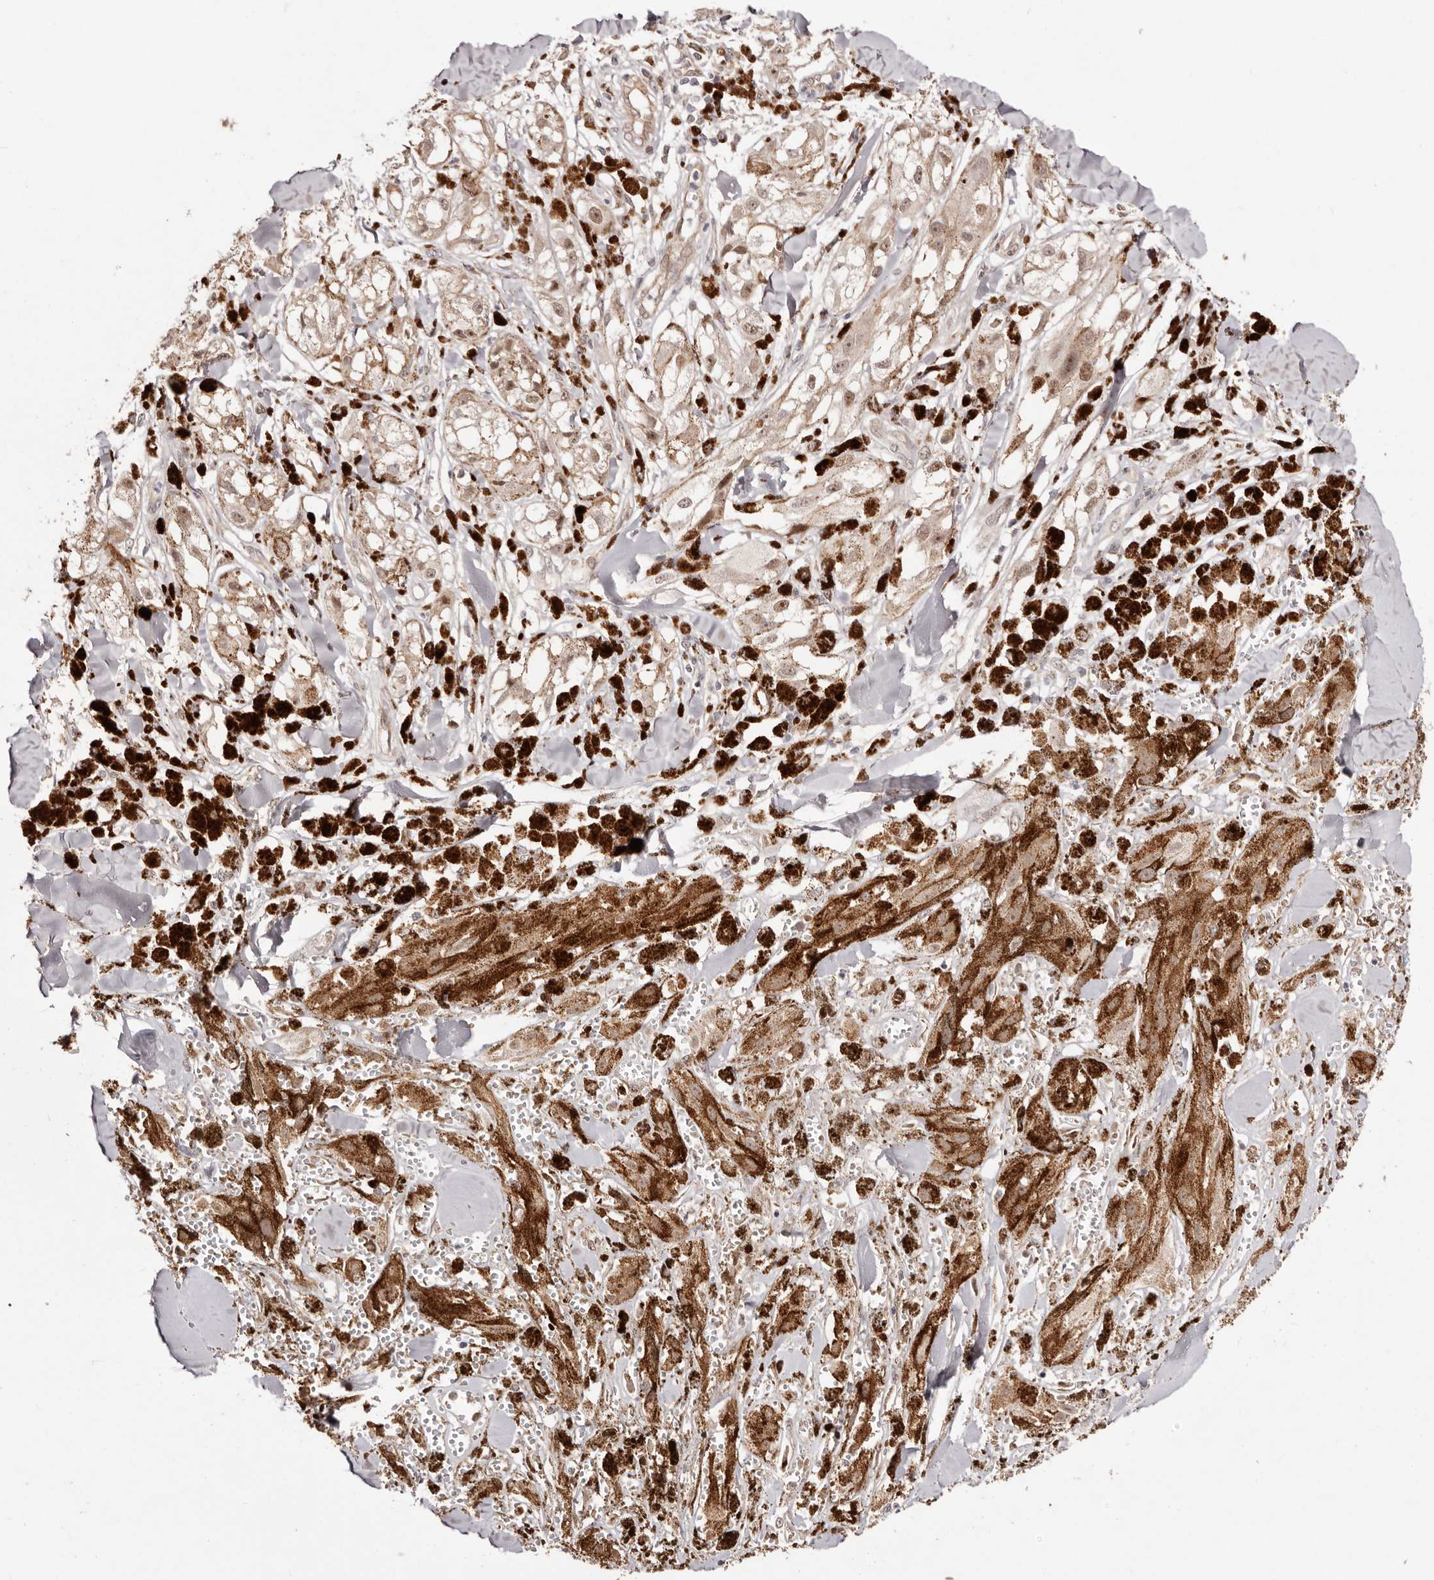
{"staining": {"intensity": "weak", "quantity": "<25%", "location": "nuclear"}, "tissue": "melanoma", "cell_type": "Tumor cells", "image_type": "cancer", "snomed": [{"axis": "morphology", "description": "Malignant melanoma, NOS"}, {"axis": "topography", "description": "Skin"}], "caption": "DAB (3,3'-diaminobenzidine) immunohistochemical staining of human malignant melanoma displays no significant staining in tumor cells. (Immunohistochemistry (ihc), brightfield microscopy, high magnification).", "gene": "EGR3", "patient": {"sex": "male", "age": 88}}